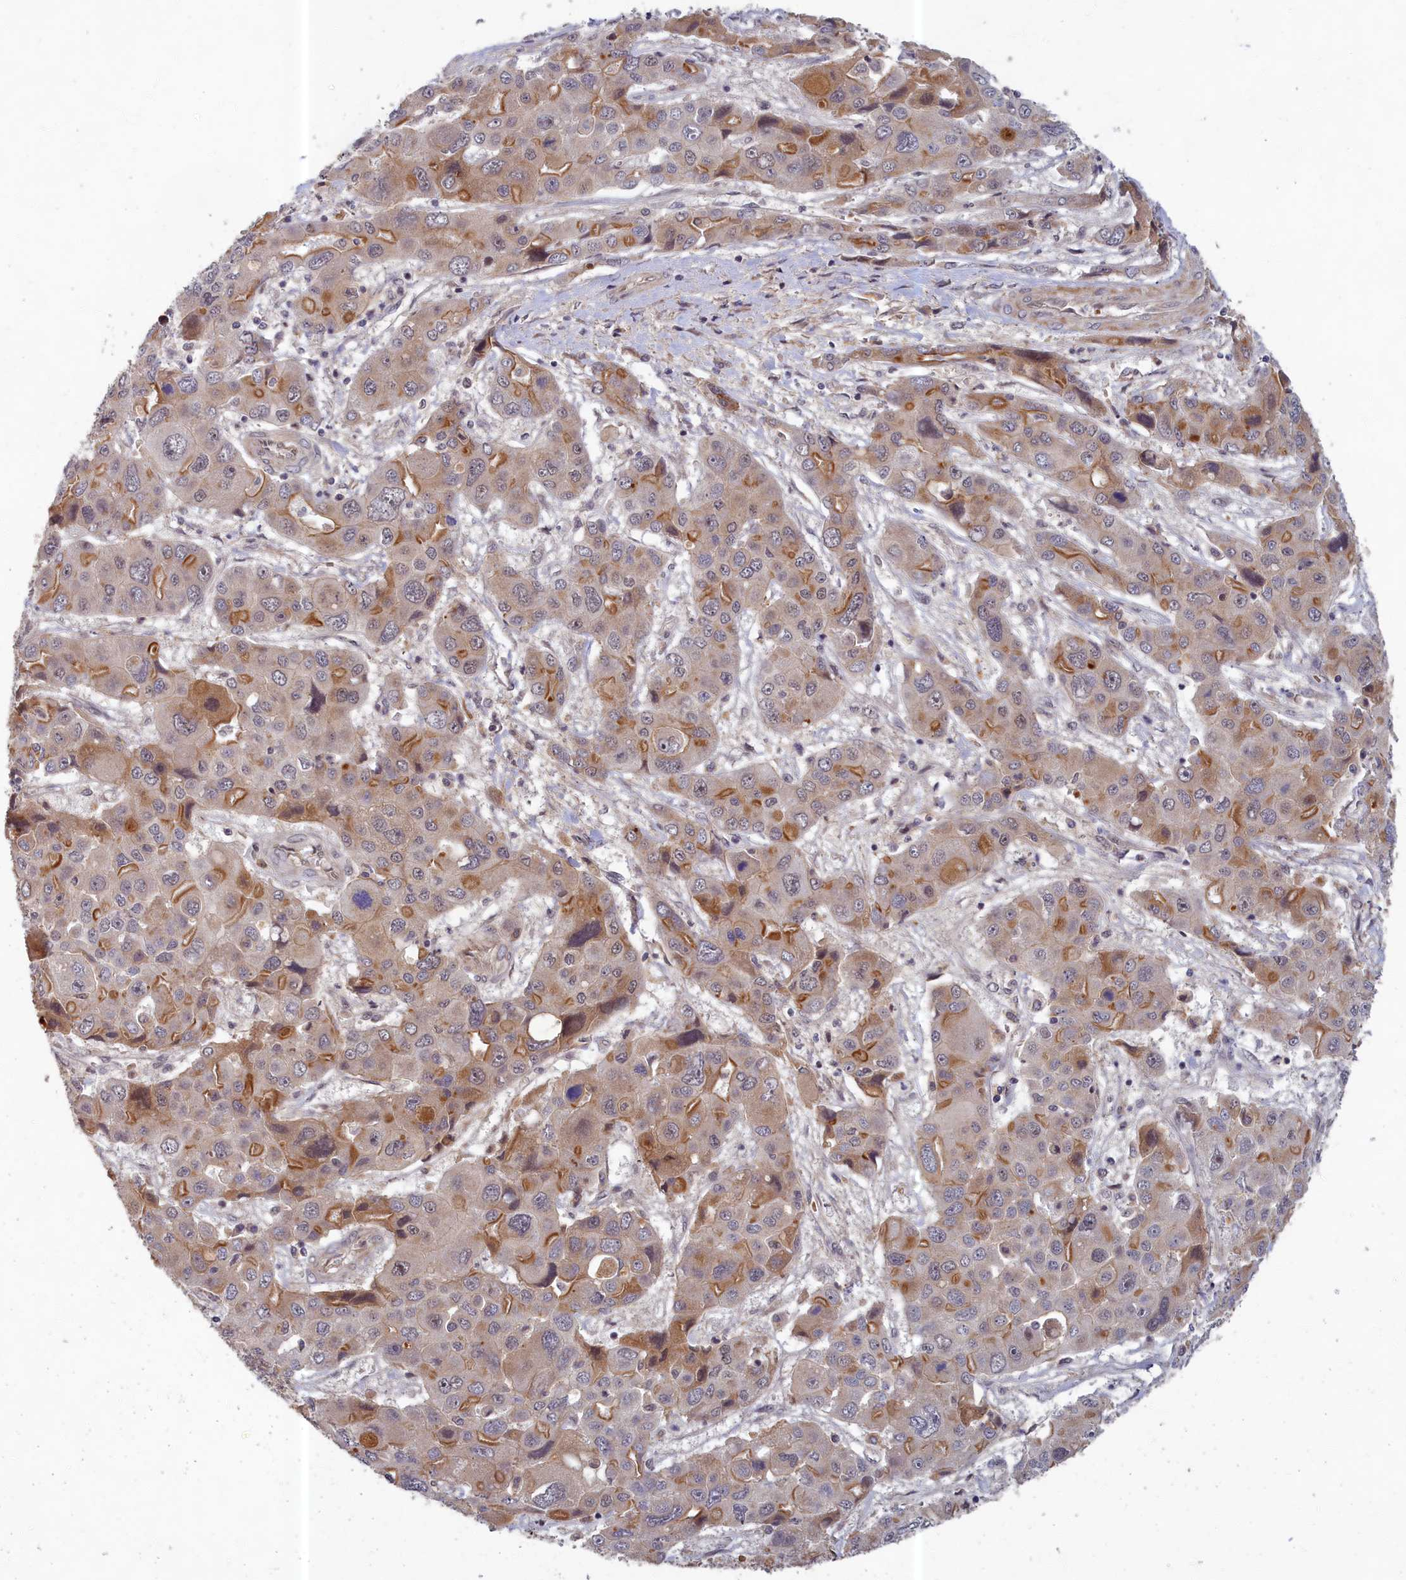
{"staining": {"intensity": "moderate", "quantity": "<25%", "location": "cytoplasmic/membranous"}, "tissue": "liver cancer", "cell_type": "Tumor cells", "image_type": "cancer", "snomed": [{"axis": "morphology", "description": "Cholangiocarcinoma"}, {"axis": "topography", "description": "Liver"}], "caption": "Liver cholangiocarcinoma stained with a brown dye reveals moderate cytoplasmic/membranous positive expression in about <25% of tumor cells.", "gene": "EARS2", "patient": {"sex": "male", "age": 67}}